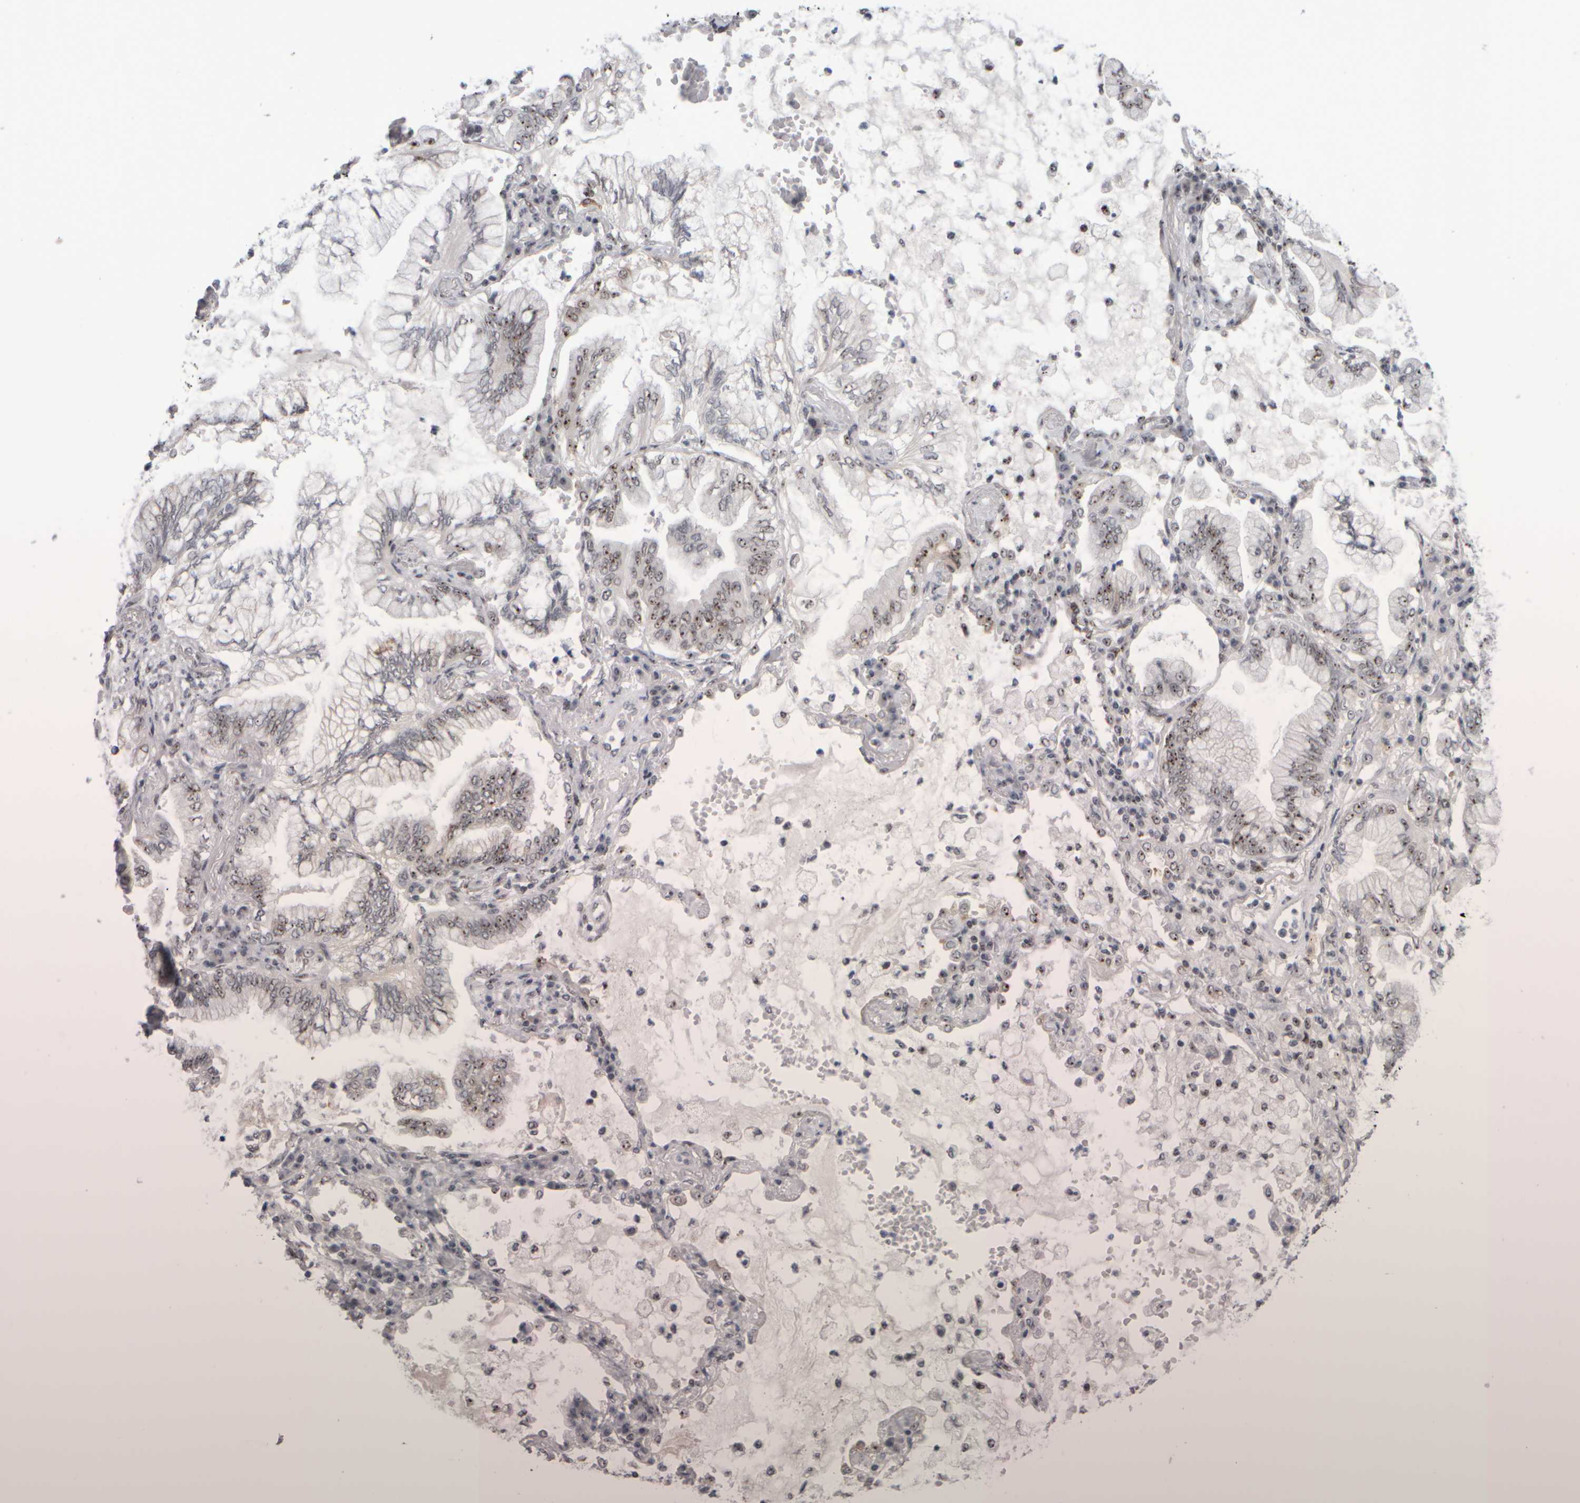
{"staining": {"intensity": "moderate", "quantity": "25%-75%", "location": "nuclear"}, "tissue": "lung cancer", "cell_type": "Tumor cells", "image_type": "cancer", "snomed": [{"axis": "morphology", "description": "Adenocarcinoma, NOS"}, {"axis": "topography", "description": "Lung"}], "caption": "Immunohistochemistry (IHC) micrograph of lung cancer (adenocarcinoma) stained for a protein (brown), which reveals medium levels of moderate nuclear positivity in about 25%-75% of tumor cells.", "gene": "SURF6", "patient": {"sex": "female", "age": 70}}